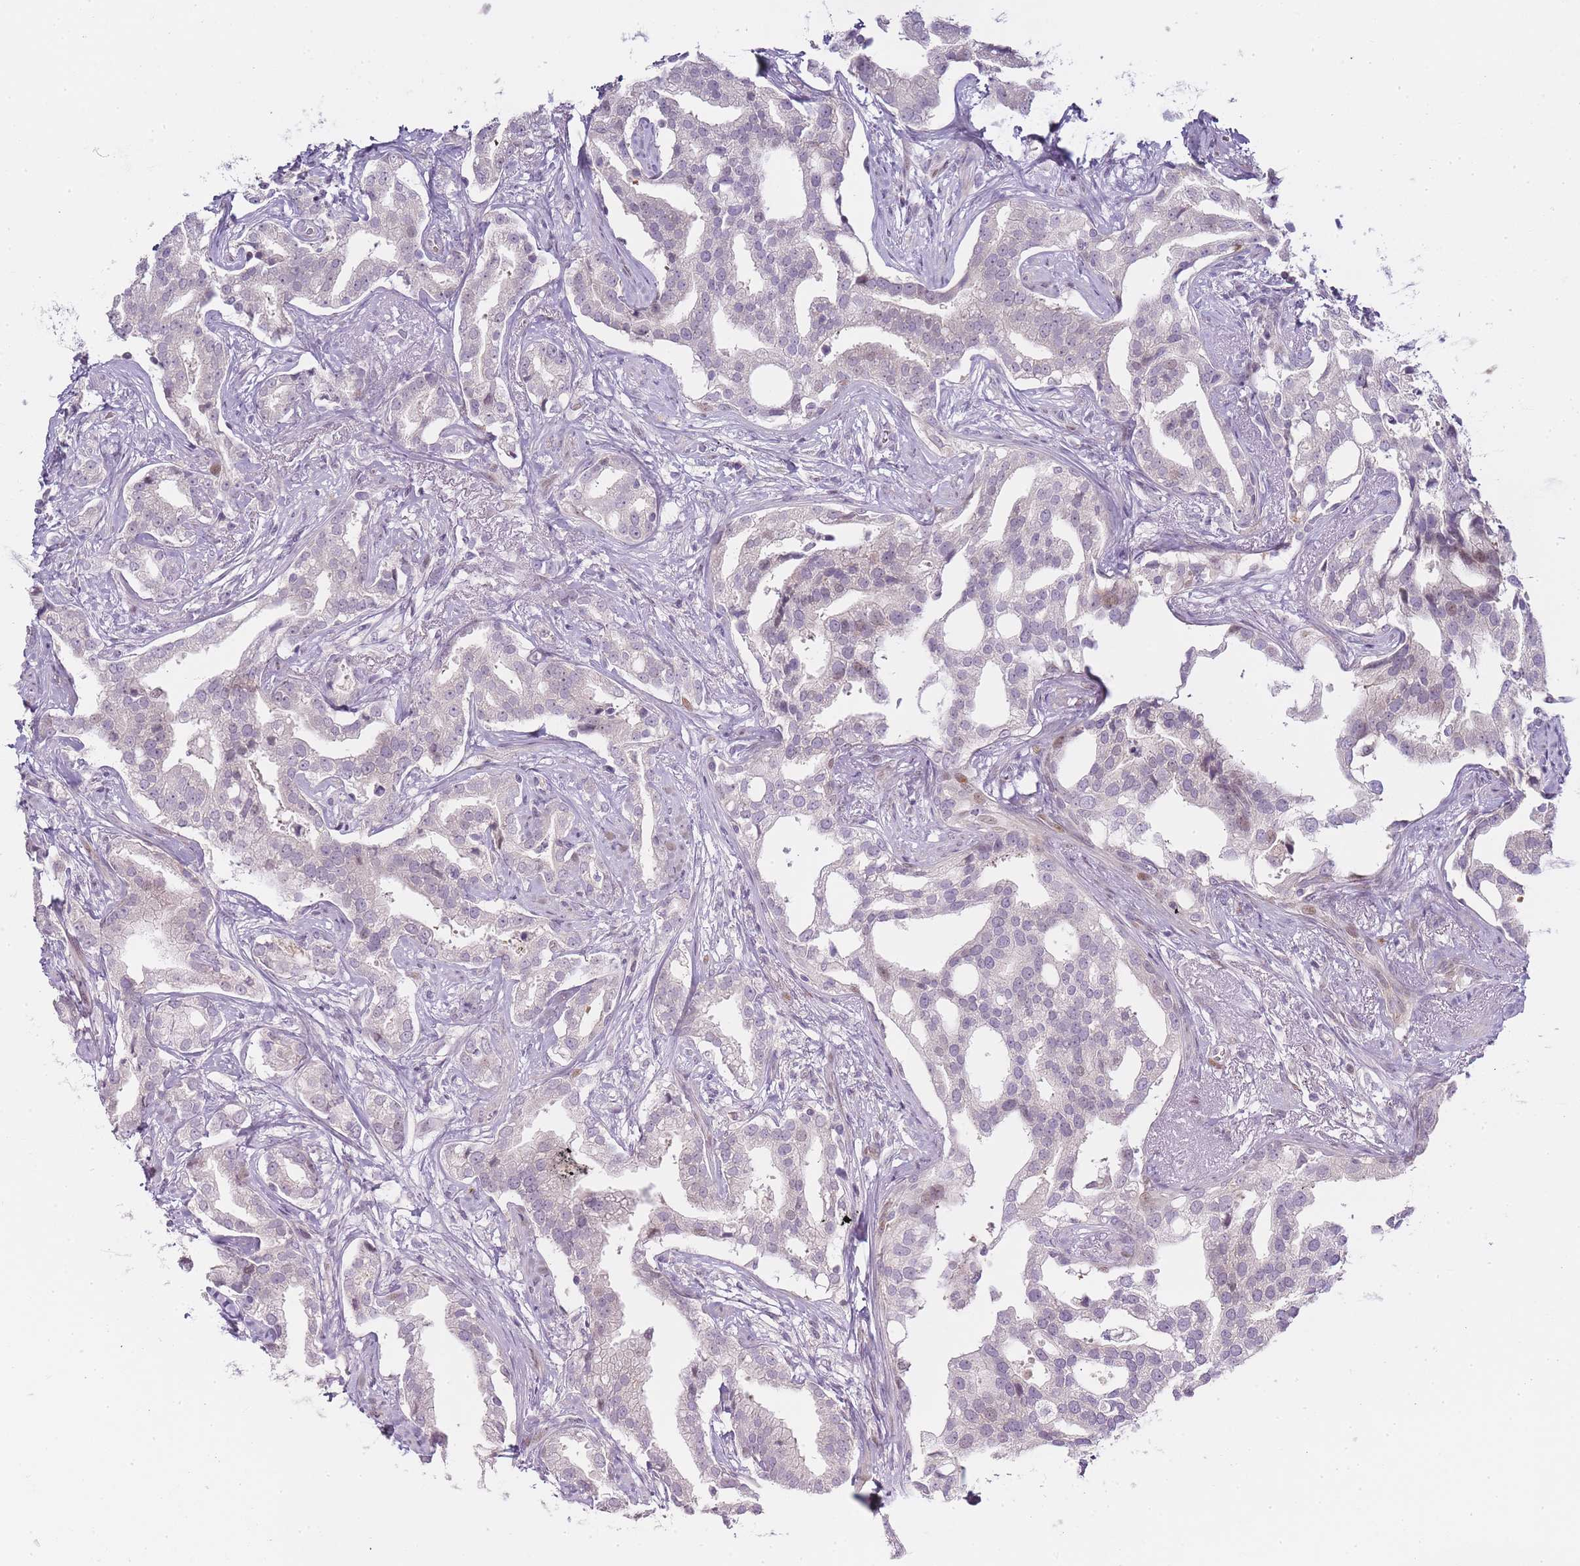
{"staining": {"intensity": "negative", "quantity": "none", "location": "none"}, "tissue": "prostate cancer", "cell_type": "Tumor cells", "image_type": "cancer", "snomed": [{"axis": "morphology", "description": "Adenocarcinoma, High grade"}, {"axis": "topography", "description": "Prostate"}], "caption": "This is an IHC image of human prostate adenocarcinoma (high-grade). There is no staining in tumor cells.", "gene": "OGG1", "patient": {"sex": "male", "age": 67}}